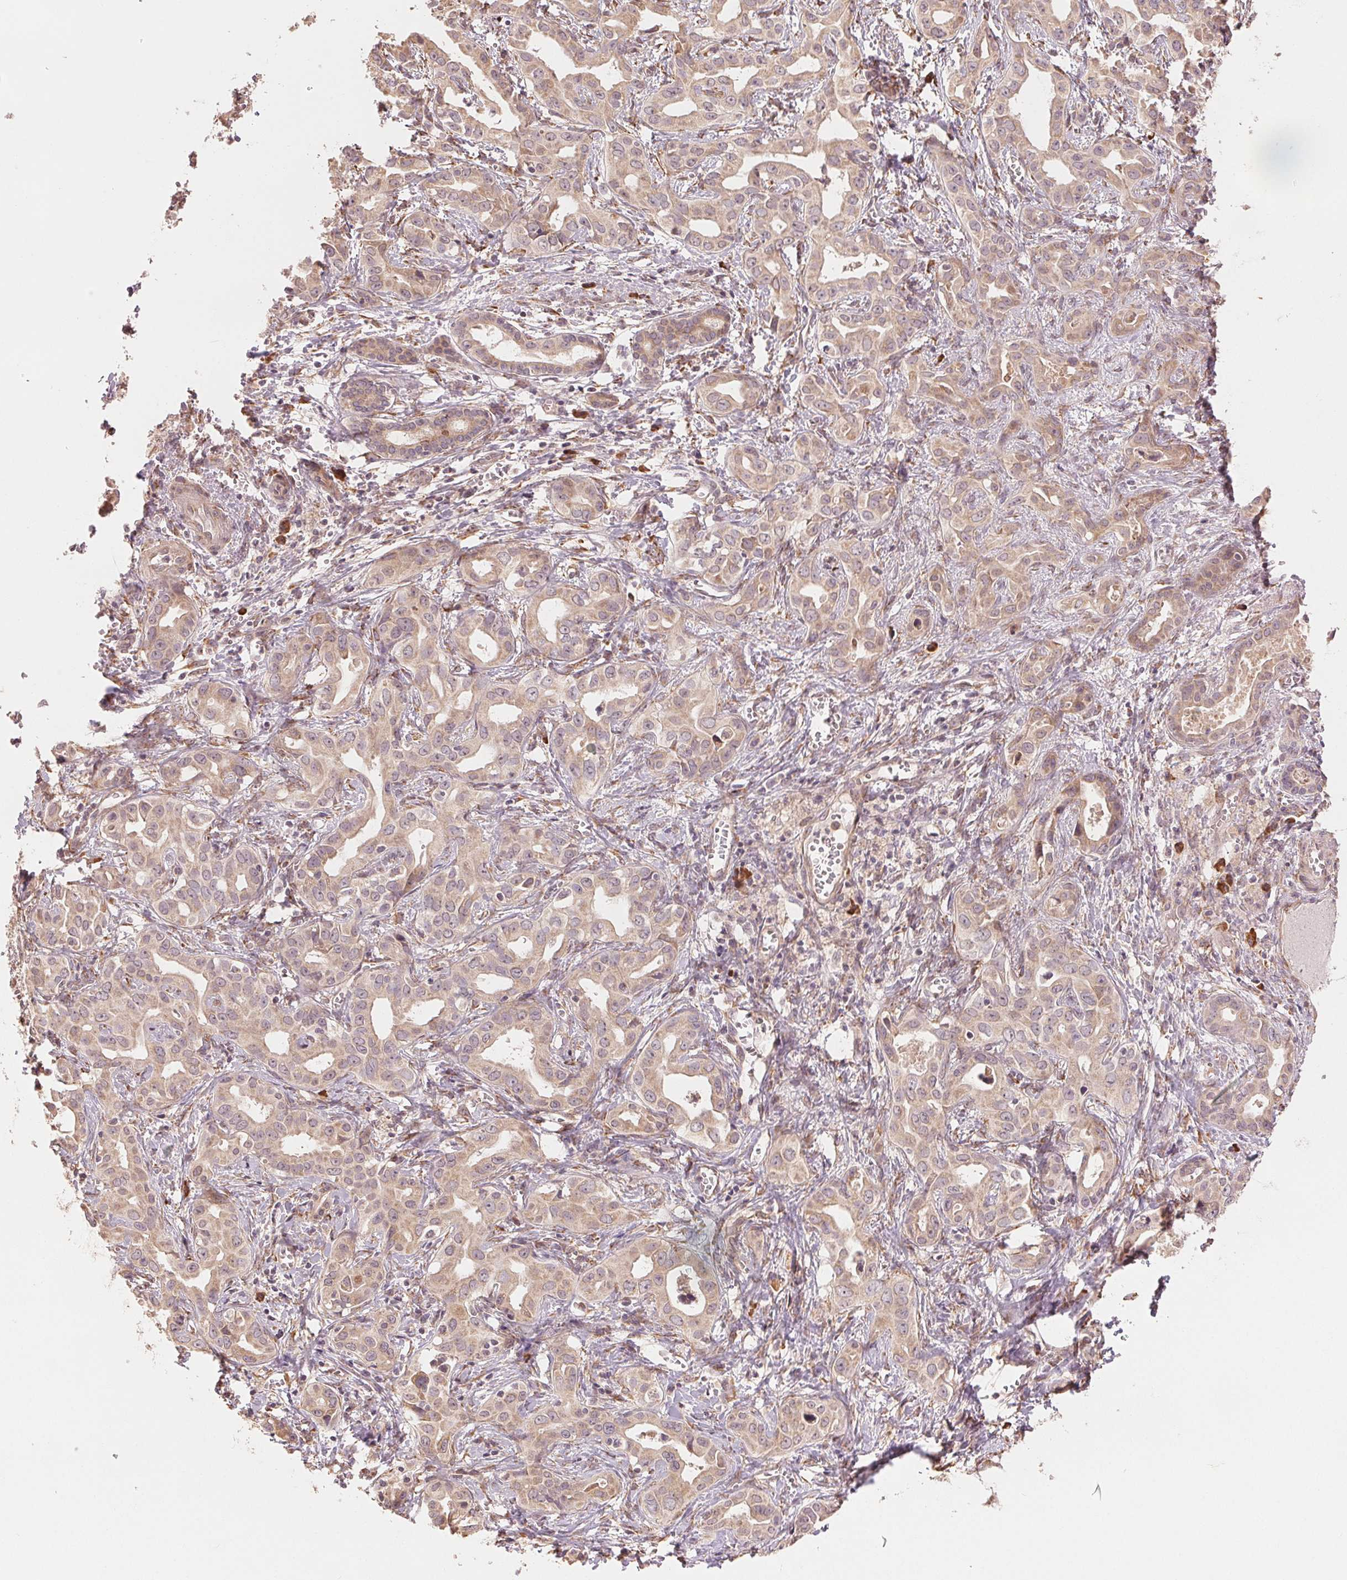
{"staining": {"intensity": "weak", "quantity": ">75%", "location": "cytoplasmic/membranous"}, "tissue": "liver cancer", "cell_type": "Tumor cells", "image_type": "cancer", "snomed": [{"axis": "morphology", "description": "Cholangiocarcinoma"}, {"axis": "topography", "description": "Liver"}], "caption": "Weak cytoplasmic/membranous staining is present in approximately >75% of tumor cells in liver cancer.", "gene": "SLC20A1", "patient": {"sex": "female", "age": 65}}